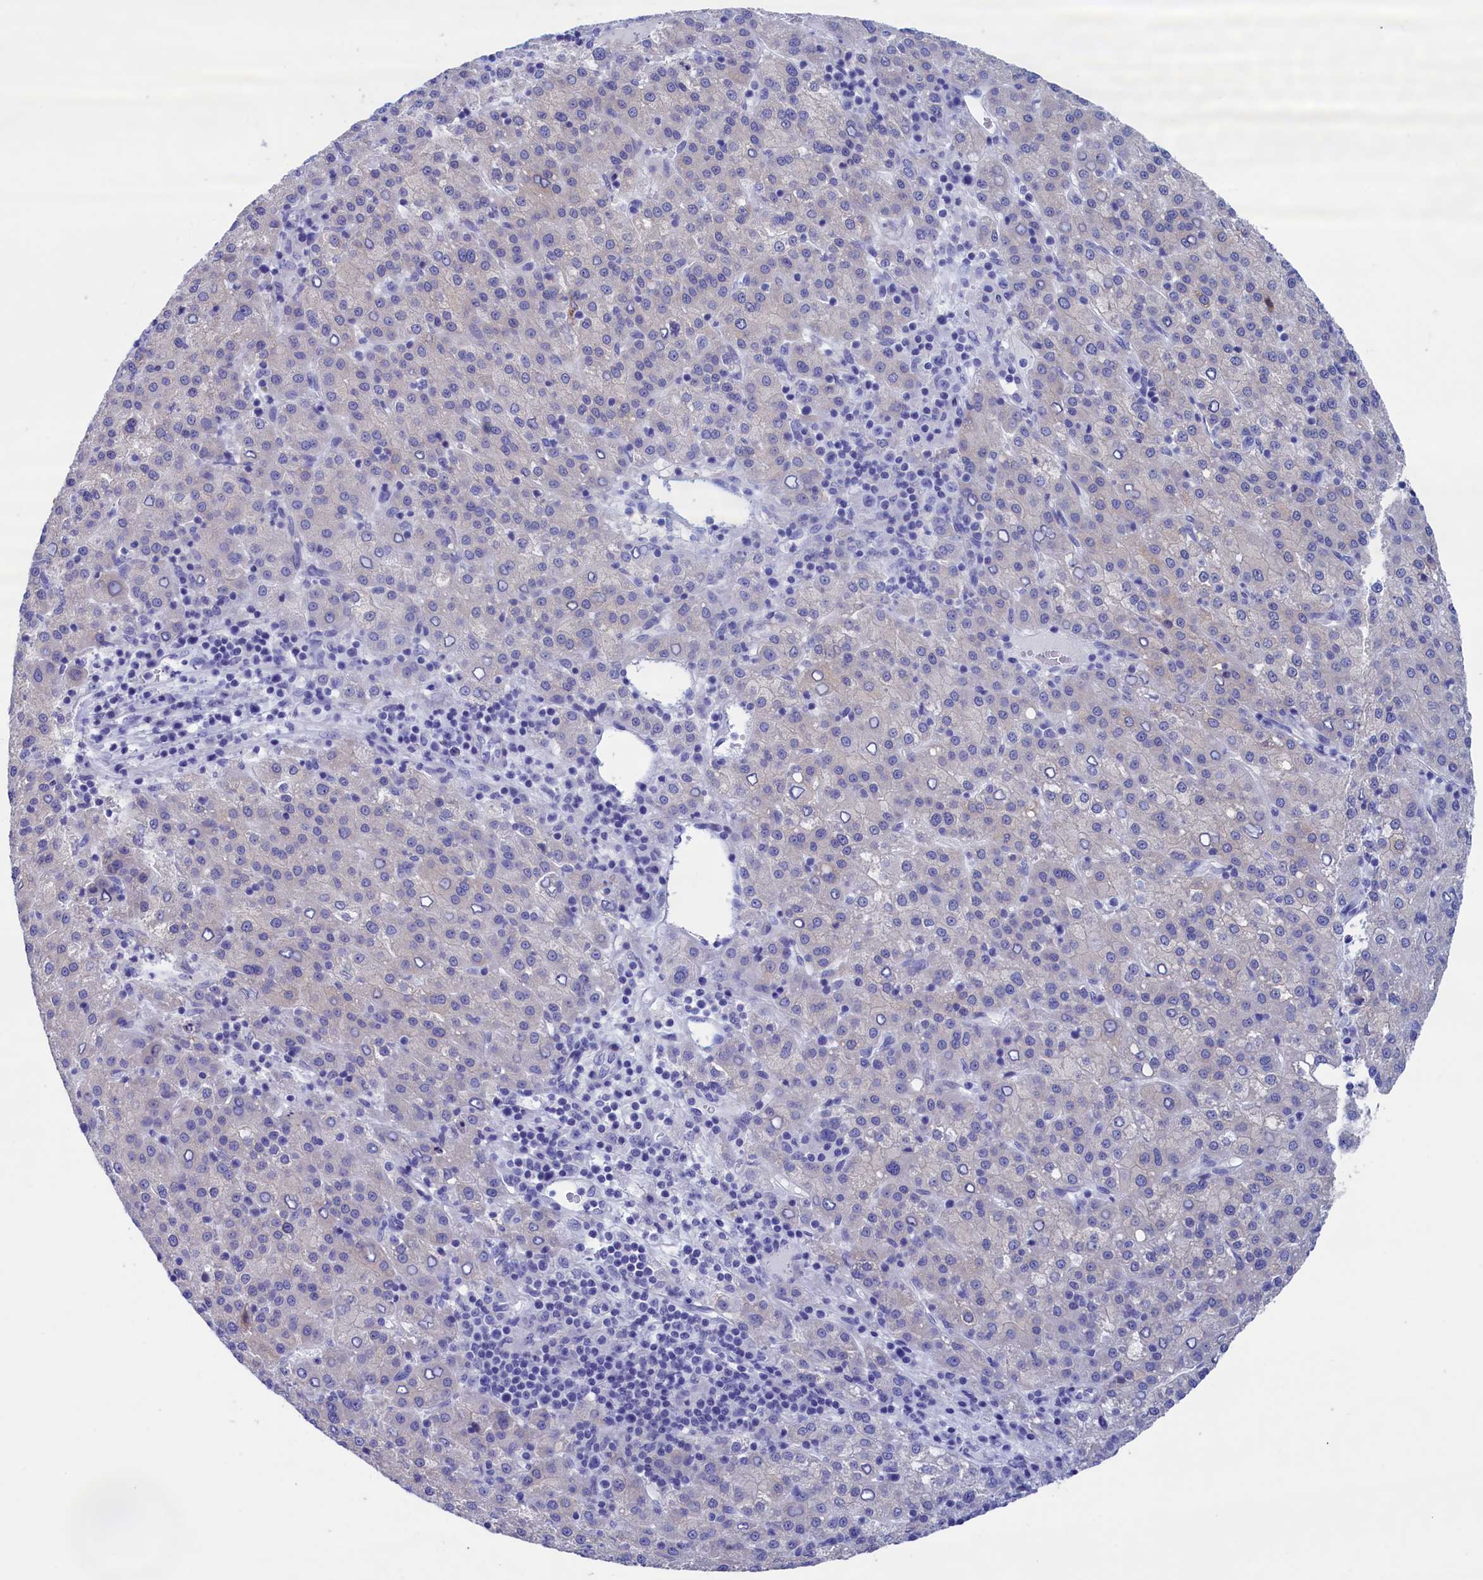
{"staining": {"intensity": "negative", "quantity": "none", "location": "none"}, "tissue": "liver cancer", "cell_type": "Tumor cells", "image_type": "cancer", "snomed": [{"axis": "morphology", "description": "Carcinoma, Hepatocellular, NOS"}, {"axis": "topography", "description": "Liver"}], "caption": "Immunohistochemistry (IHC) photomicrograph of liver hepatocellular carcinoma stained for a protein (brown), which displays no expression in tumor cells.", "gene": "VPS35L", "patient": {"sex": "female", "age": 58}}